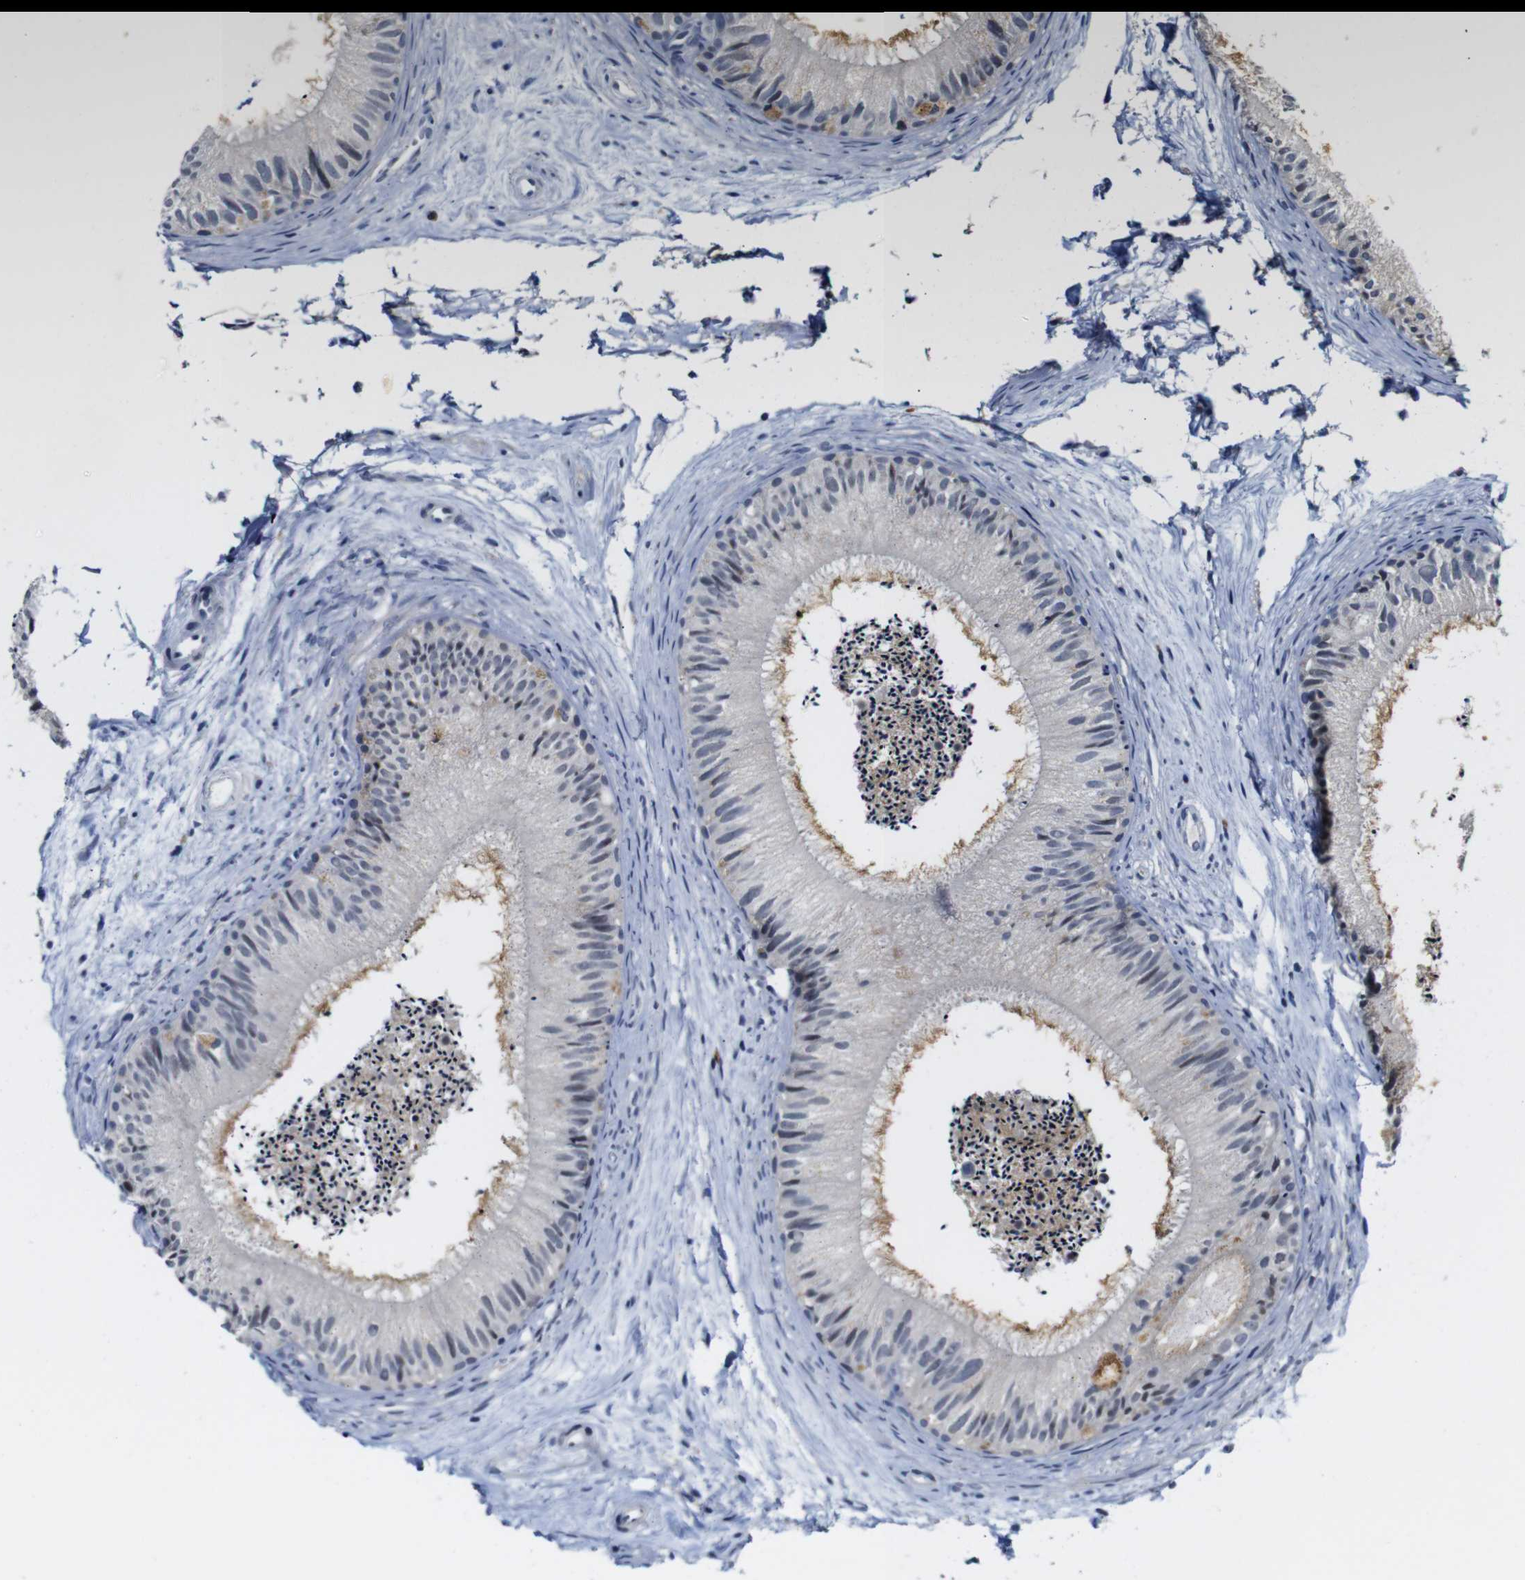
{"staining": {"intensity": "weak", "quantity": "25%-75%", "location": "cytoplasmic/membranous"}, "tissue": "epididymis", "cell_type": "Glandular cells", "image_type": "normal", "snomed": [{"axis": "morphology", "description": "Normal tissue, NOS"}, {"axis": "topography", "description": "Epididymis"}], "caption": "Protein positivity by immunohistochemistry exhibits weak cytoplasmic/membranous staining in about 25%-75% of glandular cells in unremarkable epididymis. The staining is performed using DAB brown chromogen to label protein expression. The nuclei are counter-stained blue using hematoxylin.", "gene": "NTRK3", "patient": {"sex": "male", "age": 56}}